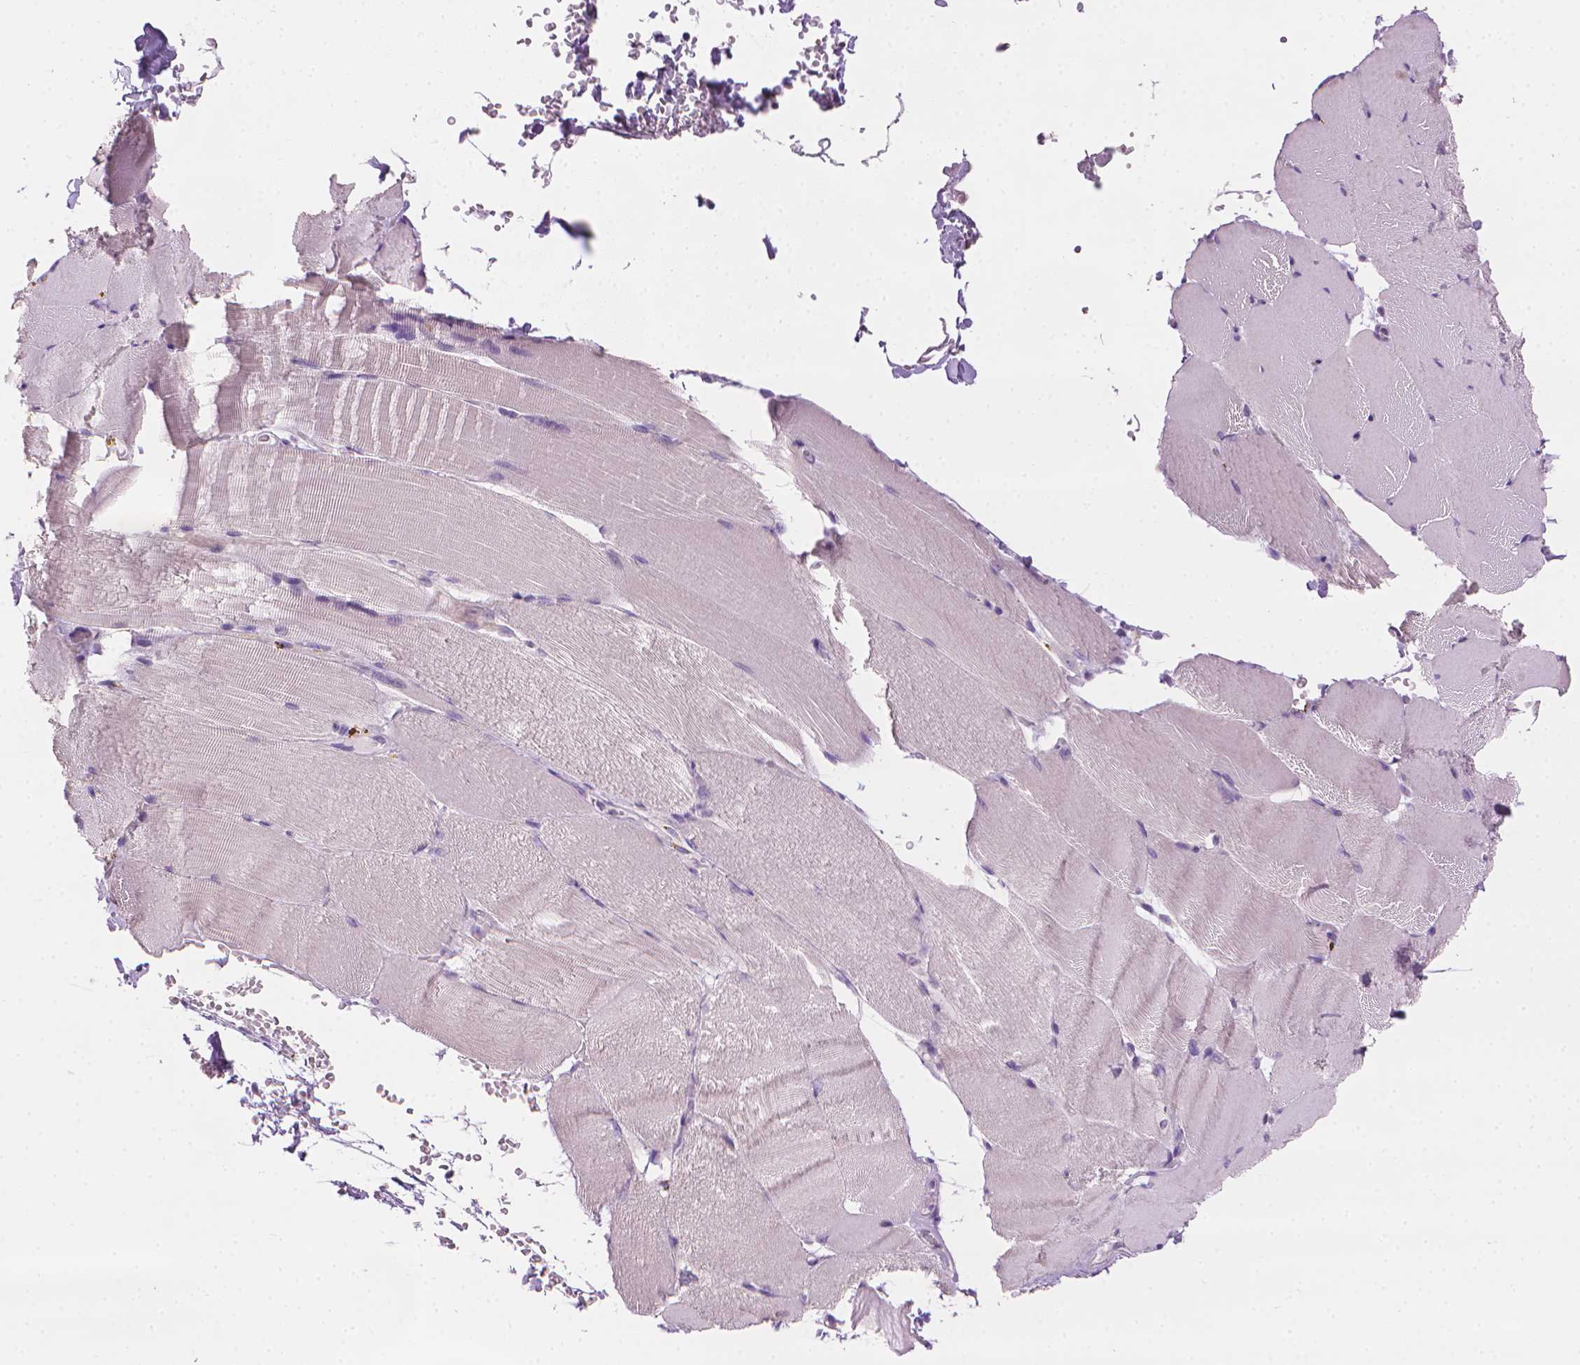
{"staining": {"intensity": "negative", "quantity": "none", "location": "none"}, "tissue": "skeletal muscle", "cell_type": "Myocytes", "image_type": "normal", "snomed": [{"axis": "morphology", "description": "Normal tissue, NOS"}, {"axis": "topography", "description": "Skeletal muscle"}], "caption": "A high-resolution photomicrograph shows immunohistochemistry staining of unremarkable skeletal muscle, which reveals no significant positivity in myocytes.", "gene": "MLANA", "patient": {"sex": "female", "age": 37}}